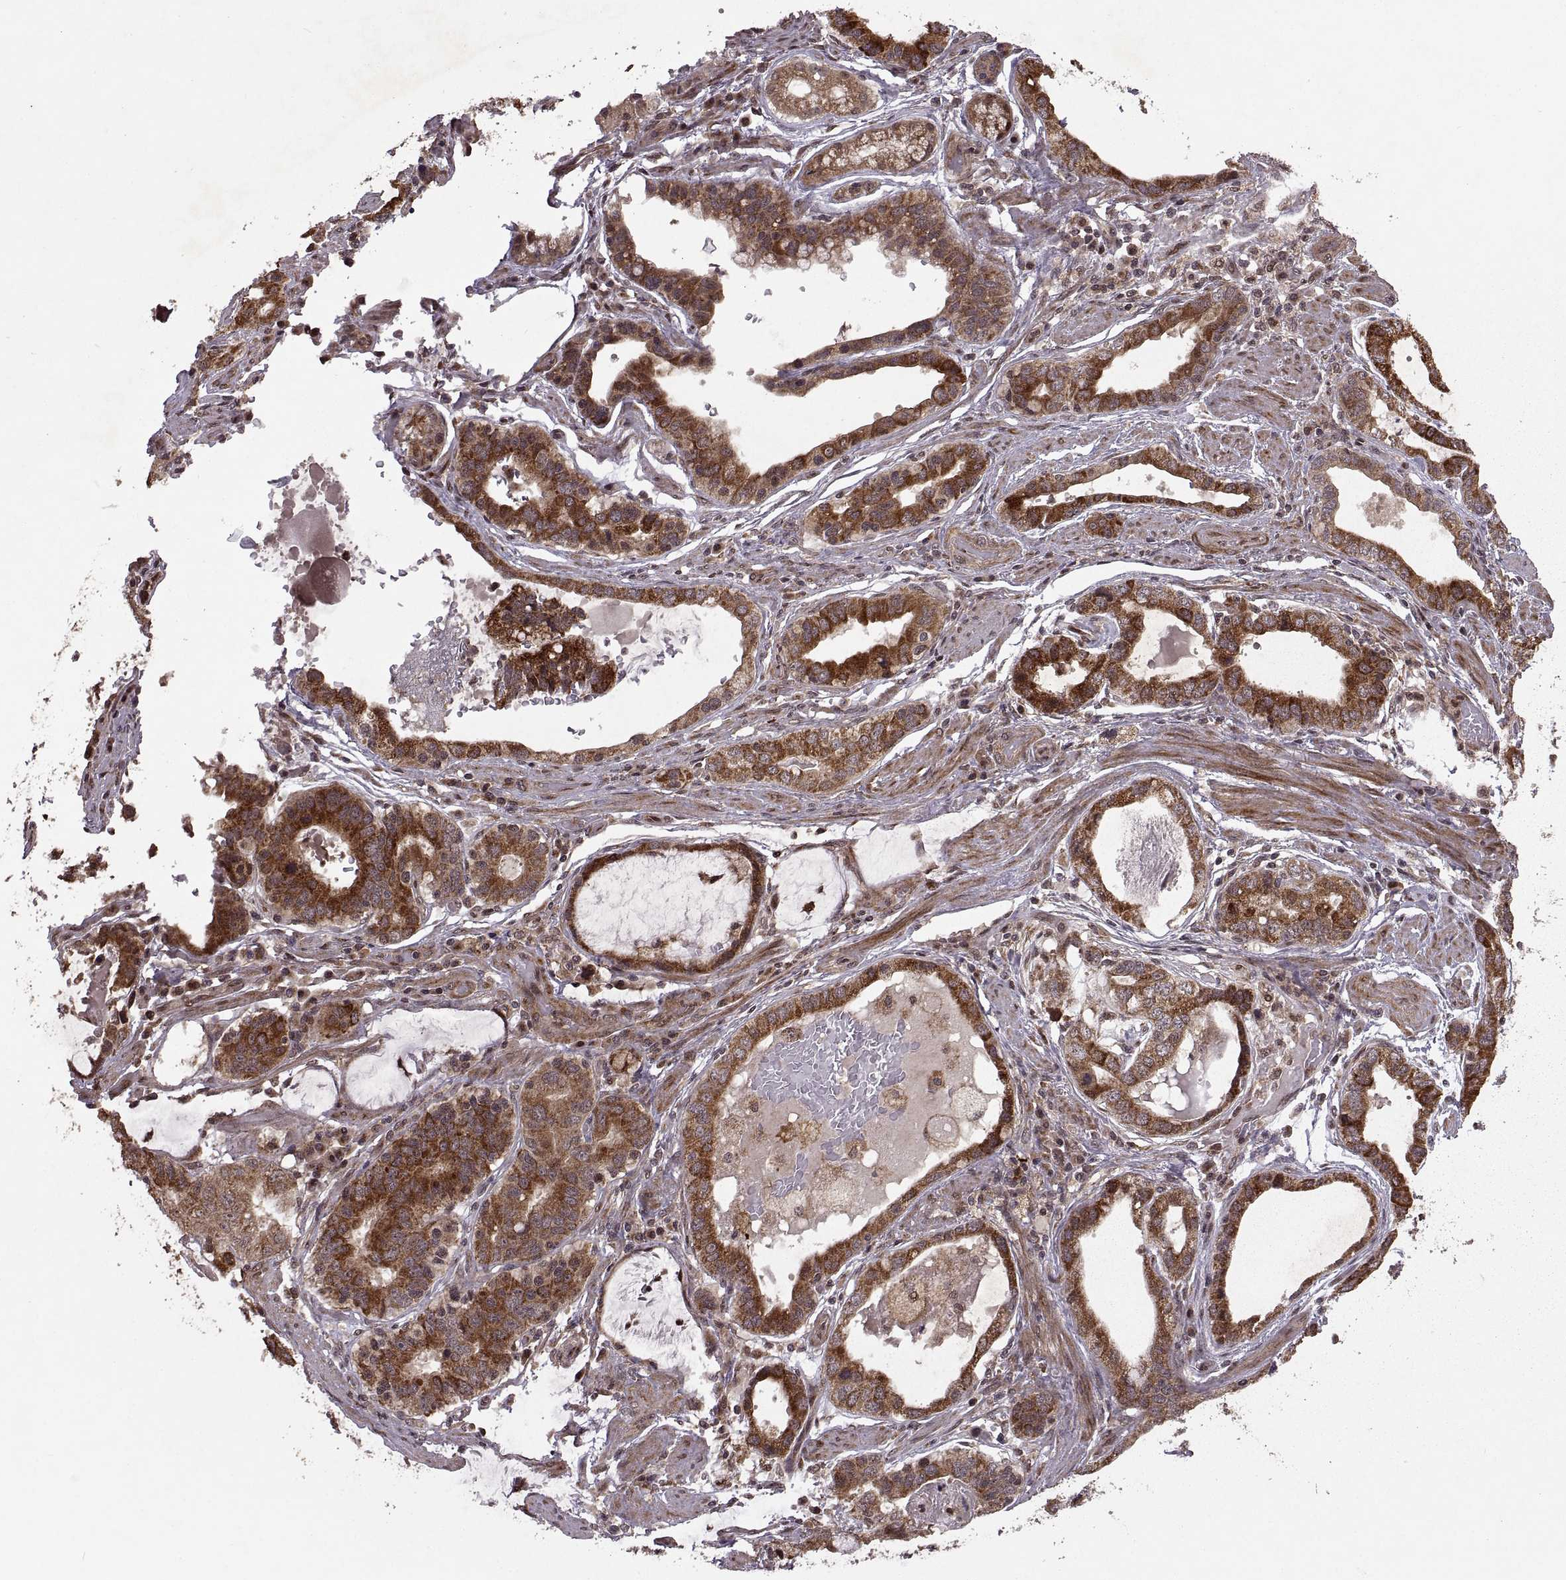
{"staining": {"intensity": "strong", "quantity": ">75%", "location": "cytoplasmic/membranous"}, "tissue": "stomach cancer", "cell_type": "Tumor cells", "image_type": "cancer", "snomed": [{"axis": "morphology", "description": "Adenocarcinoma, NOS"}, {"axis": "topography", "description": "Stomach, lower"}], "caption": "Immunohistochemistry staining of stomach adenocarcinoma, which demonstrates high levels of strong cytoplasmic/membranous staining in about >75% of tumor cells indicating strong cytoplasmic/membranous protein staining. The staining was performed using DAB (3,3'-diaminobenzidine) (brown) for protein detection and nuclei were counterstained in hematoxylin (blue).", "gene": "PTOV1", "patient": {"sex": "female", "age": 76}}